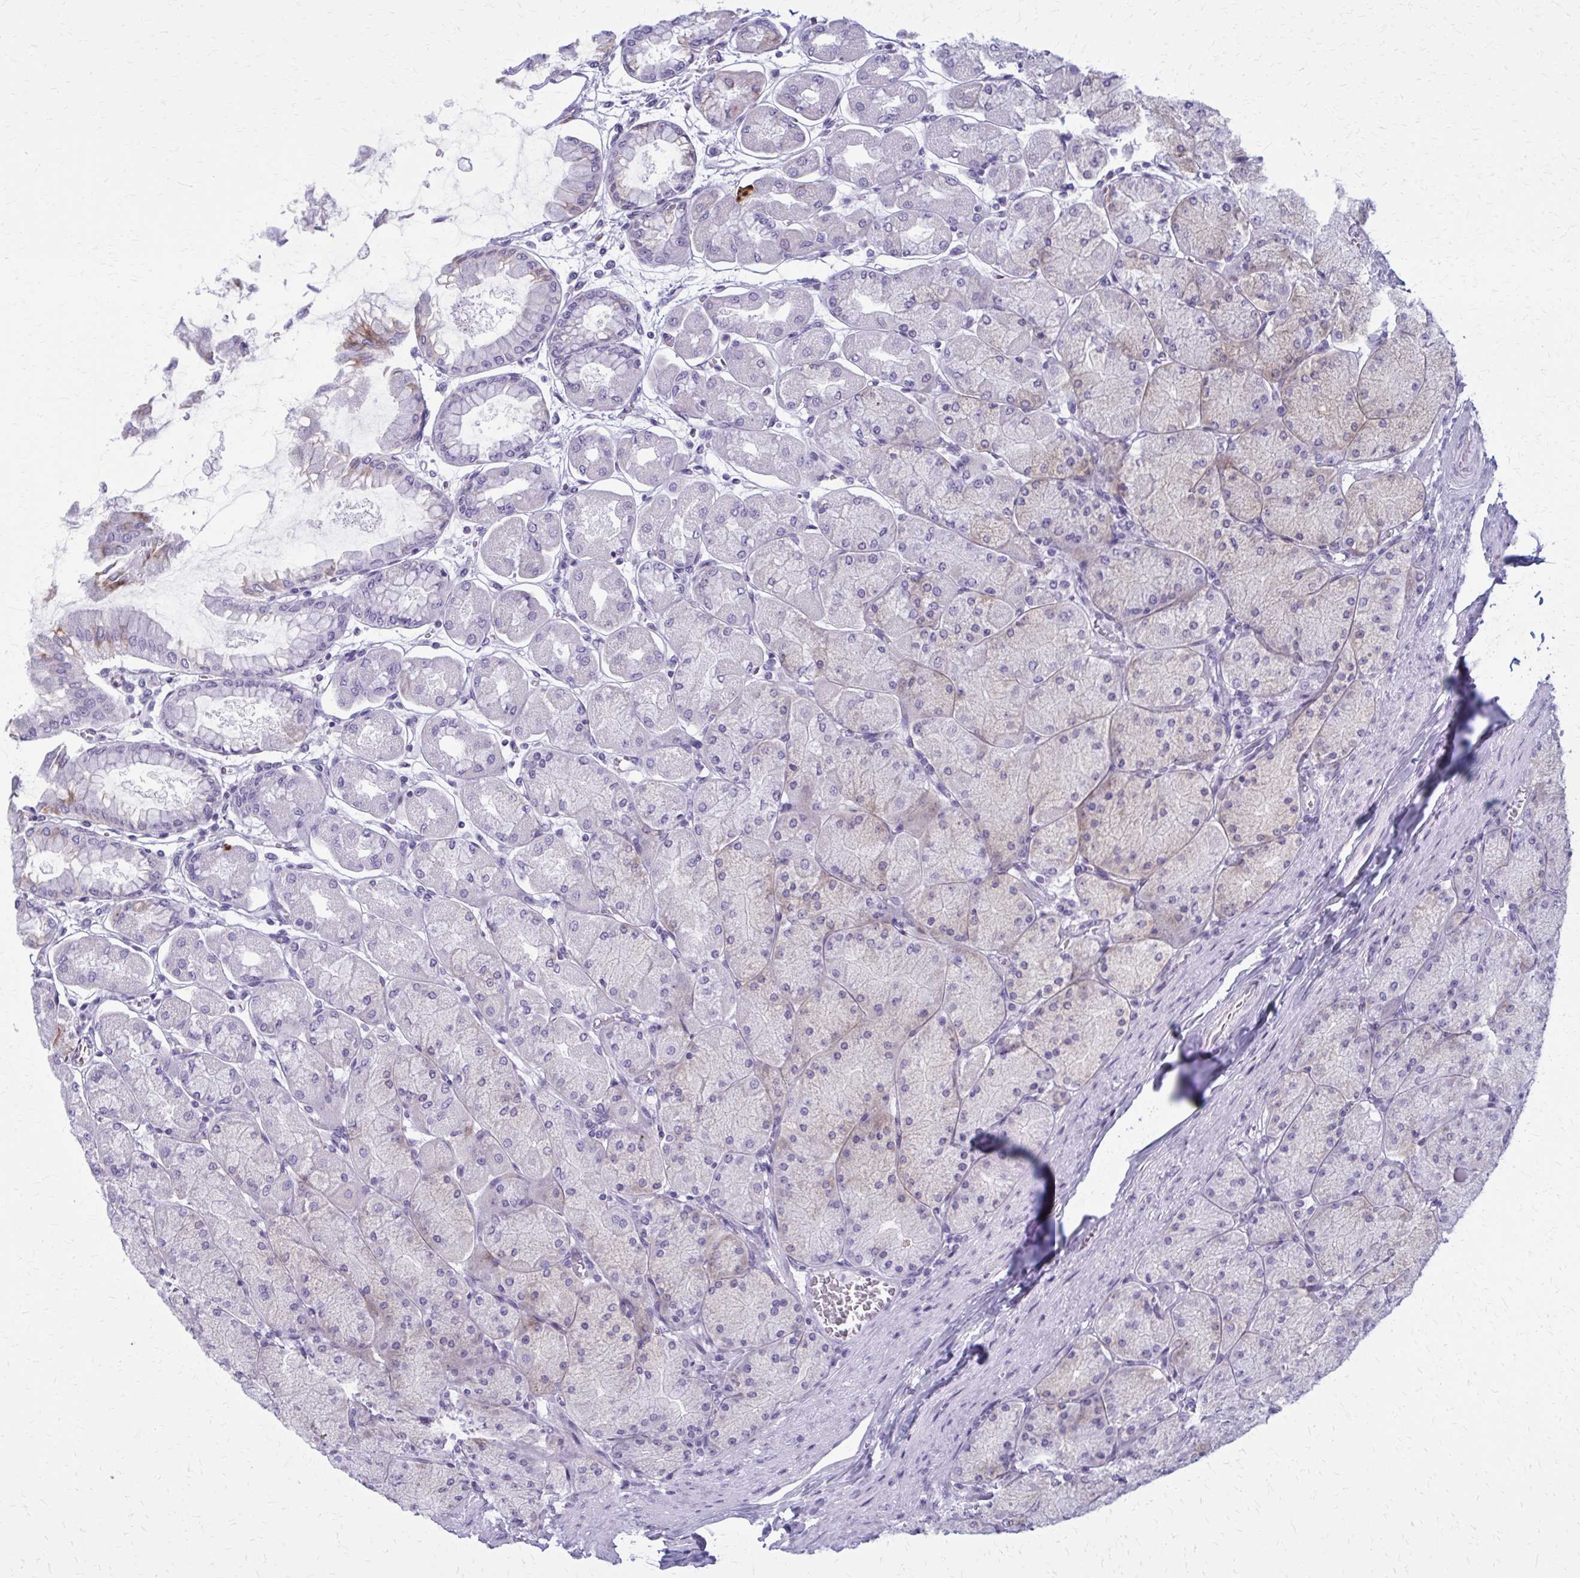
{"staining": {"intensity": "negative", "quantity": "none", "location": "none"}, "tissue": "stomach", "cell_type": "Glandular cells", "image_type": "normal", "snomed": [{"axis": "morphology", "description": "Normal tissue, NOS"}, {"axis": "topography", "description": "Stomach, upper"}], "caption": "The immunohistochemistry (IHC) histopathology image has no significant staining in glandular cells of stomach. (DAB IHC visualized using brightfield microscopy, high magnification).", "gene": "CASQ2", "patient": {"sex": "female", "age": 56}}